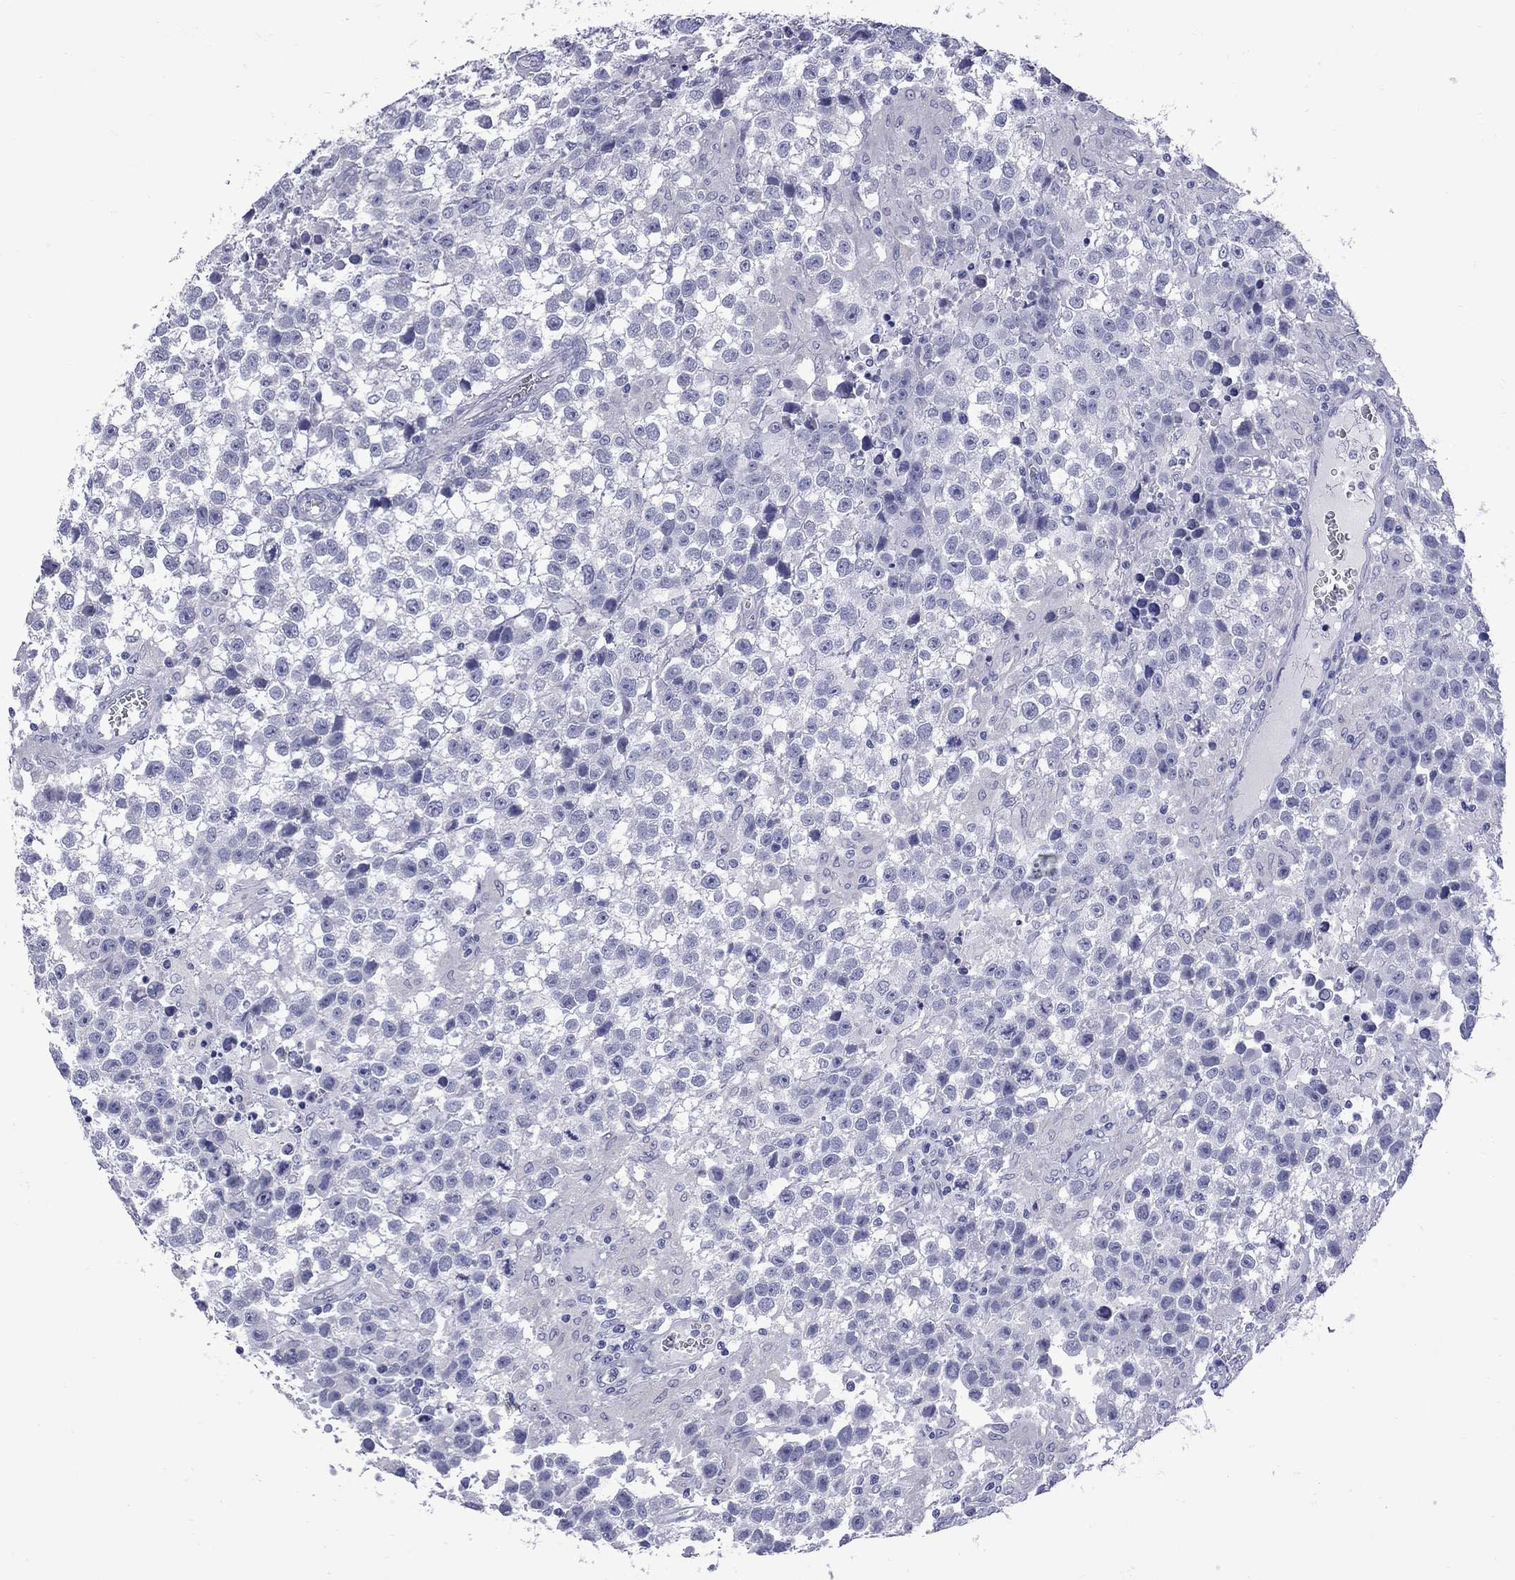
{"staining": {"intensity": "negative", "quantity": "none", "location": "none"}, "tissue": "testis cancer", "cell_type": "Tumor cells", "image_type": "cancer", "snomed": [{"axis": "morphology", "description": "Seminoma, NOS"}, {"axis": "topography", "description": "Testis"}], "caption": "Immunohistochemistry image of testis cancer stained for a protein (brown), which demonstrates no positivity in tumor cells.", "gene": "EPPIN", "patient": {"sex": "male", "age": 43}}